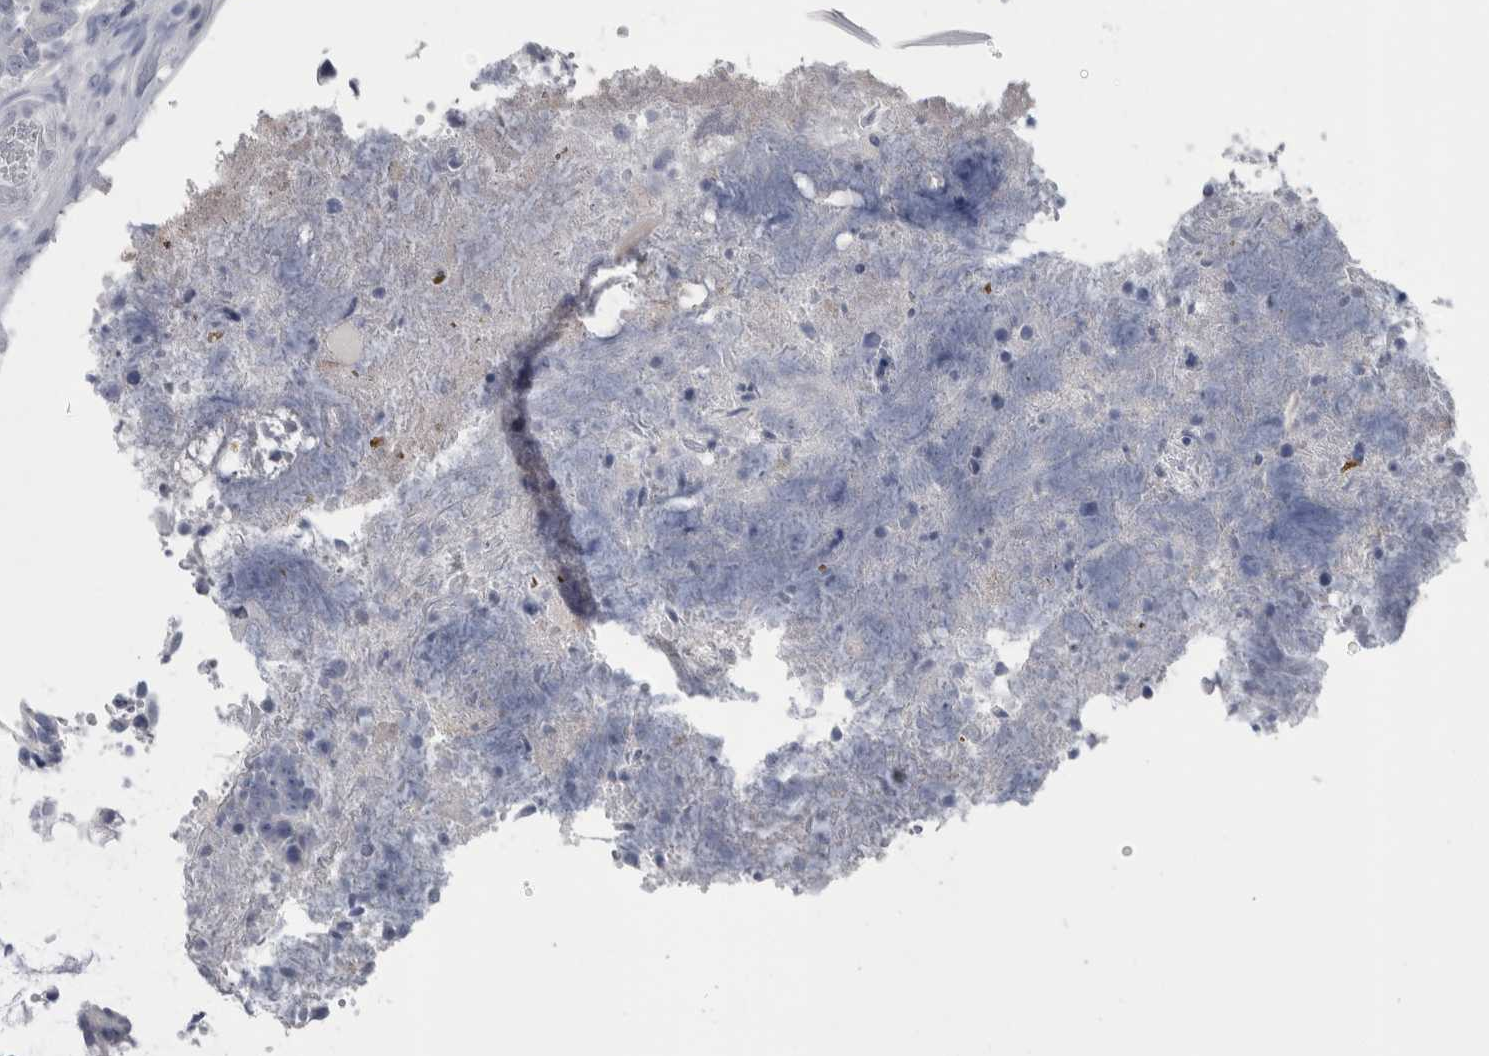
{"staining": {"intensity": "negative", "quantity": "none", "location": "none"}, "tissue": "colorectal cancer", "cell_type": "Tumor cells", "image_type": "cancer", "snomed": [{"axis": "morphology", "description": "Adenocarcinoma, NOS"}, {"axis": "topography", "description": "Rectum"}], "caption": "Tumor cells show no significant positivity in colorectal cancer.", "gene": "PTH", "patient": {"sex": "male", "age": 72}}